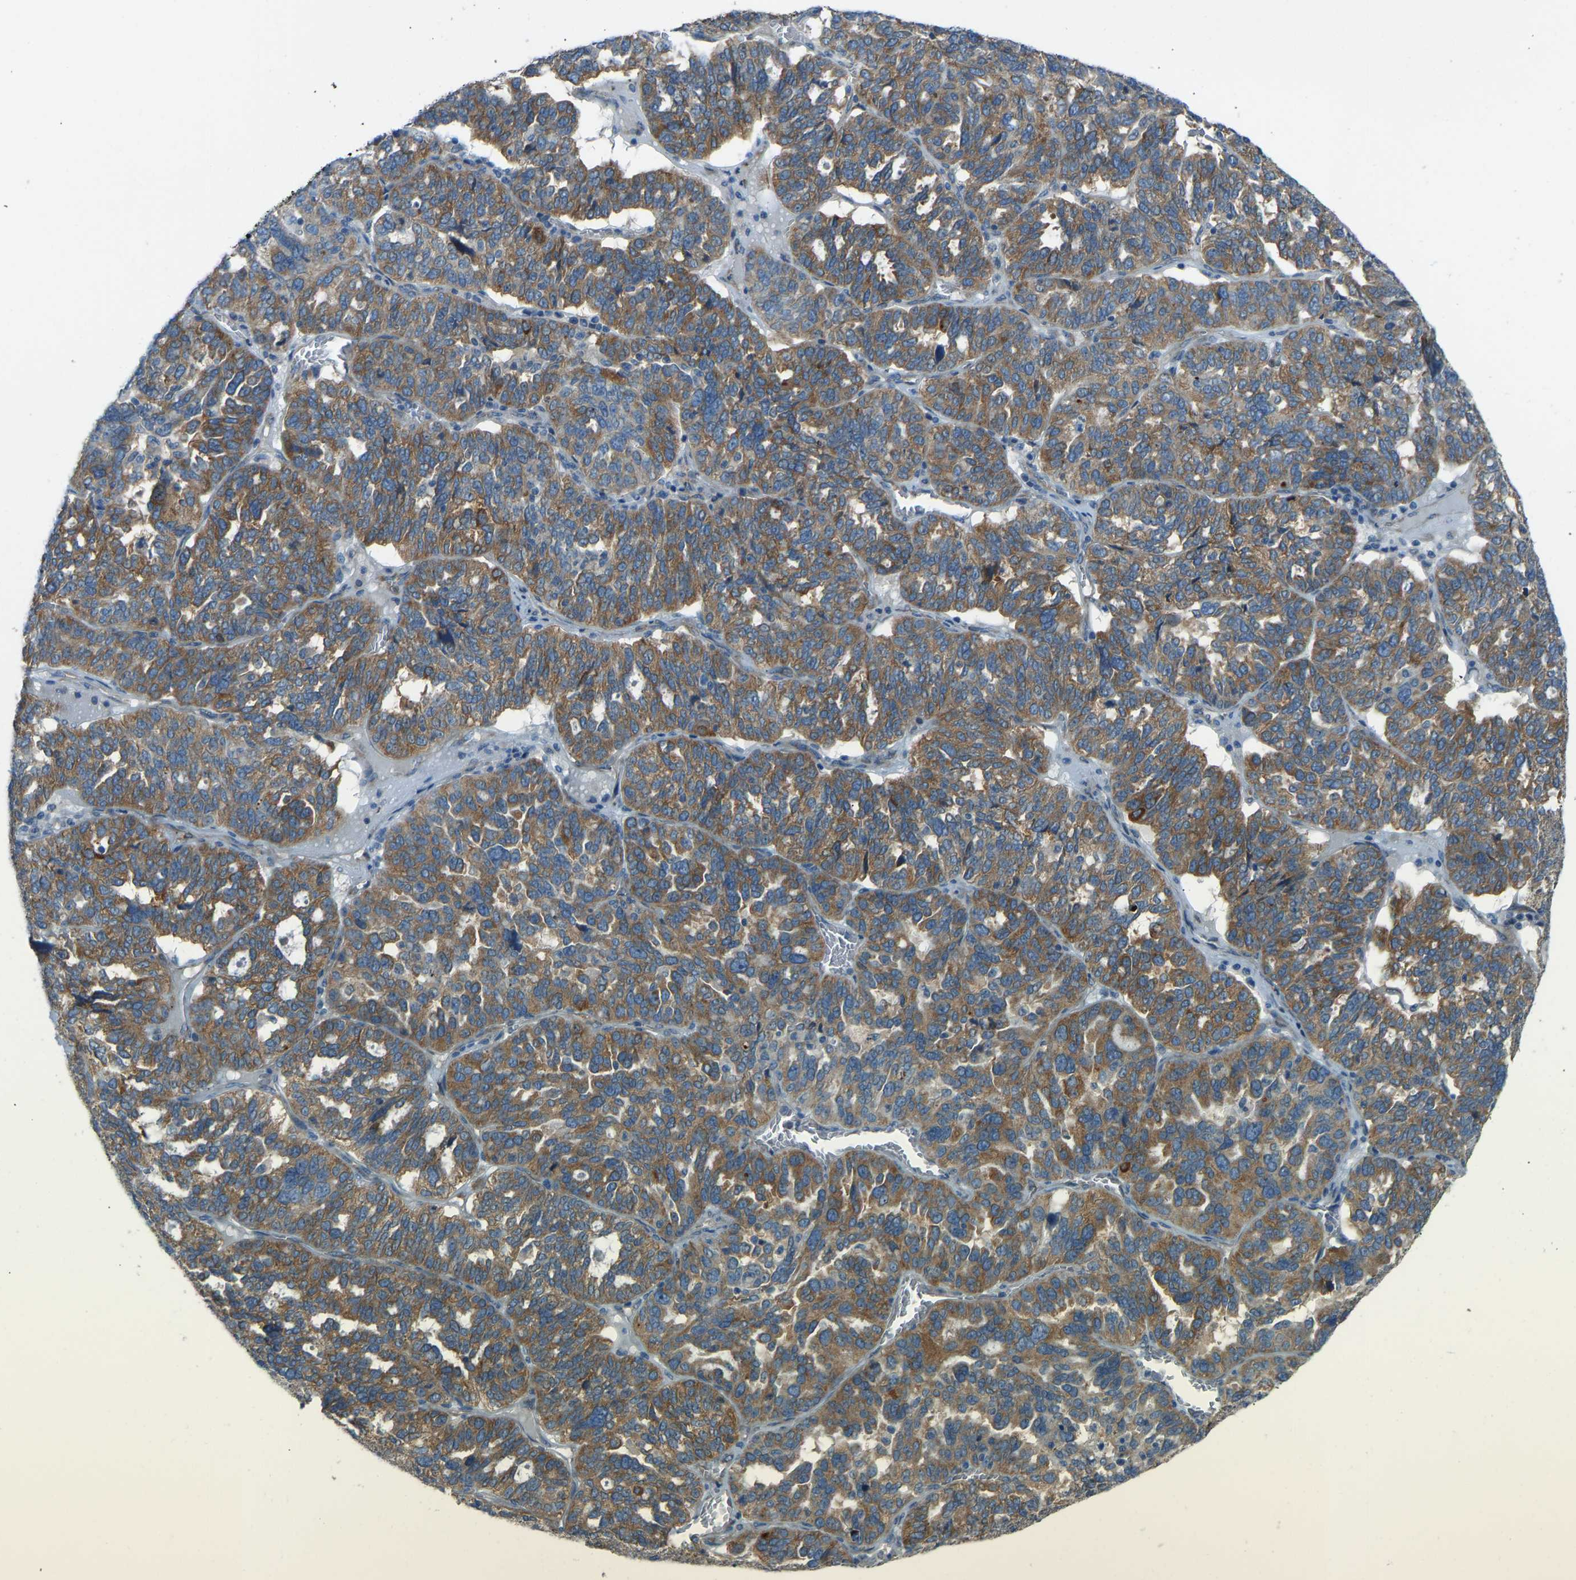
{"staining": {"intensity": "moderate", "quantity": ">75%", "location": "cytoplasmic/membranous"}, "tissue": "ovarian cancer", "cell_type": "Tumor cells", "image_type": "cancer", "snomed": [{"axis": "morphology", "description": "Cystadenocarcinoma, serous, NOS"}, {"axis": "topography", "description": "Ovary"}], "caption": "The histopathology image shows immunohistochemical staining of ovarian serous cystadenocarcinoma. There is moderate cytoplasmic/membranous expression is appreciated in approximately >75% of tumor cells.", "gene": "STAU2", "patient": {"sex": "female", "age": 59}}